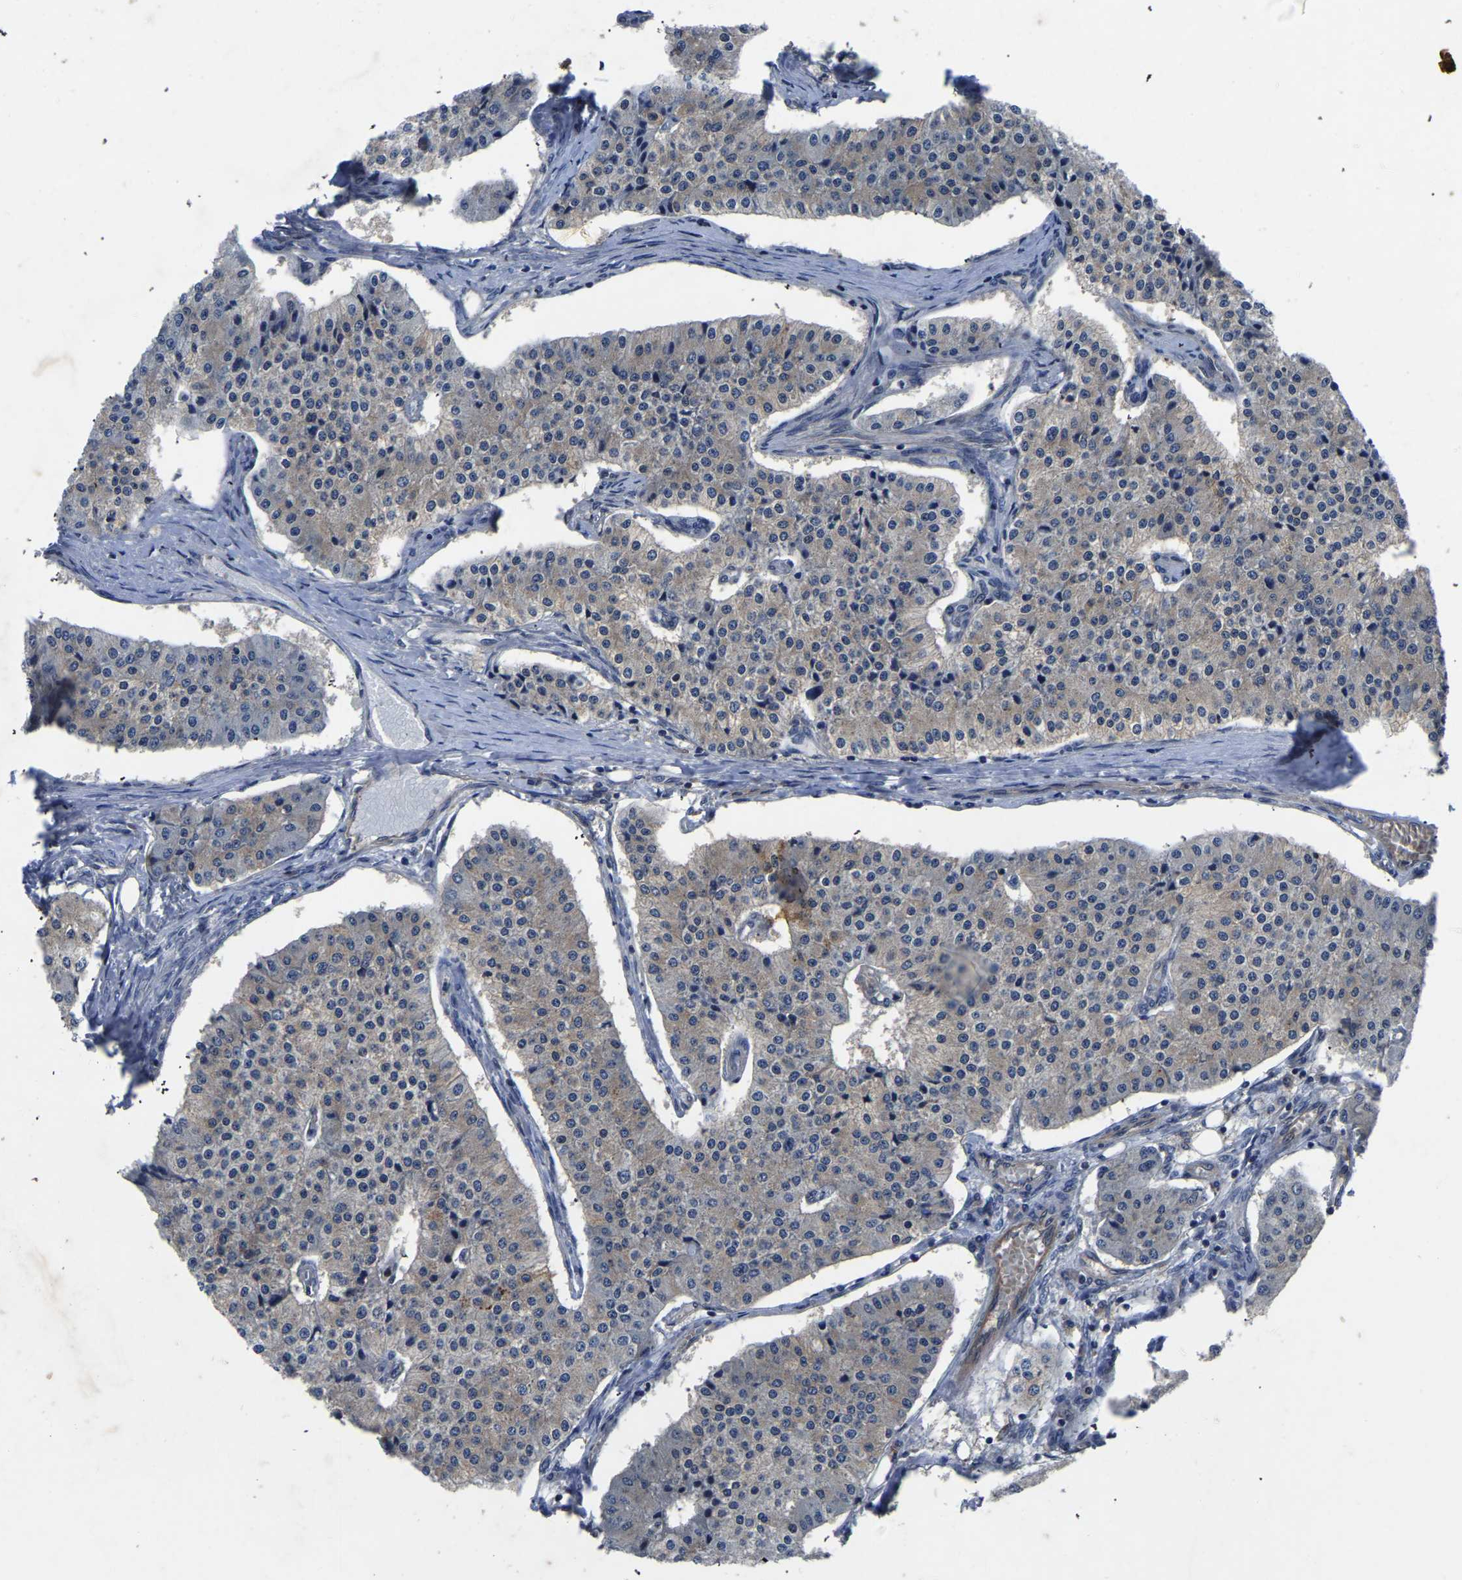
{"staining": {"intensity": "weak", "quantity": "<25%", "location": "cytoplasmic/membranous"}, "tissue": "carcinoid", "cell_type": "Tumor cells", "image_type": "cancer", "snomed": [{"axis": "morphology", "description": "Carcinoid, malignant, NOS"}, {"axis": "topography", "description": "Colon"}], "caption": "A micrograph of human carcinoid is negative for staining in tumor cells.", "gene": "FGD5", "patient": {"sex": "female", "age": 52}}